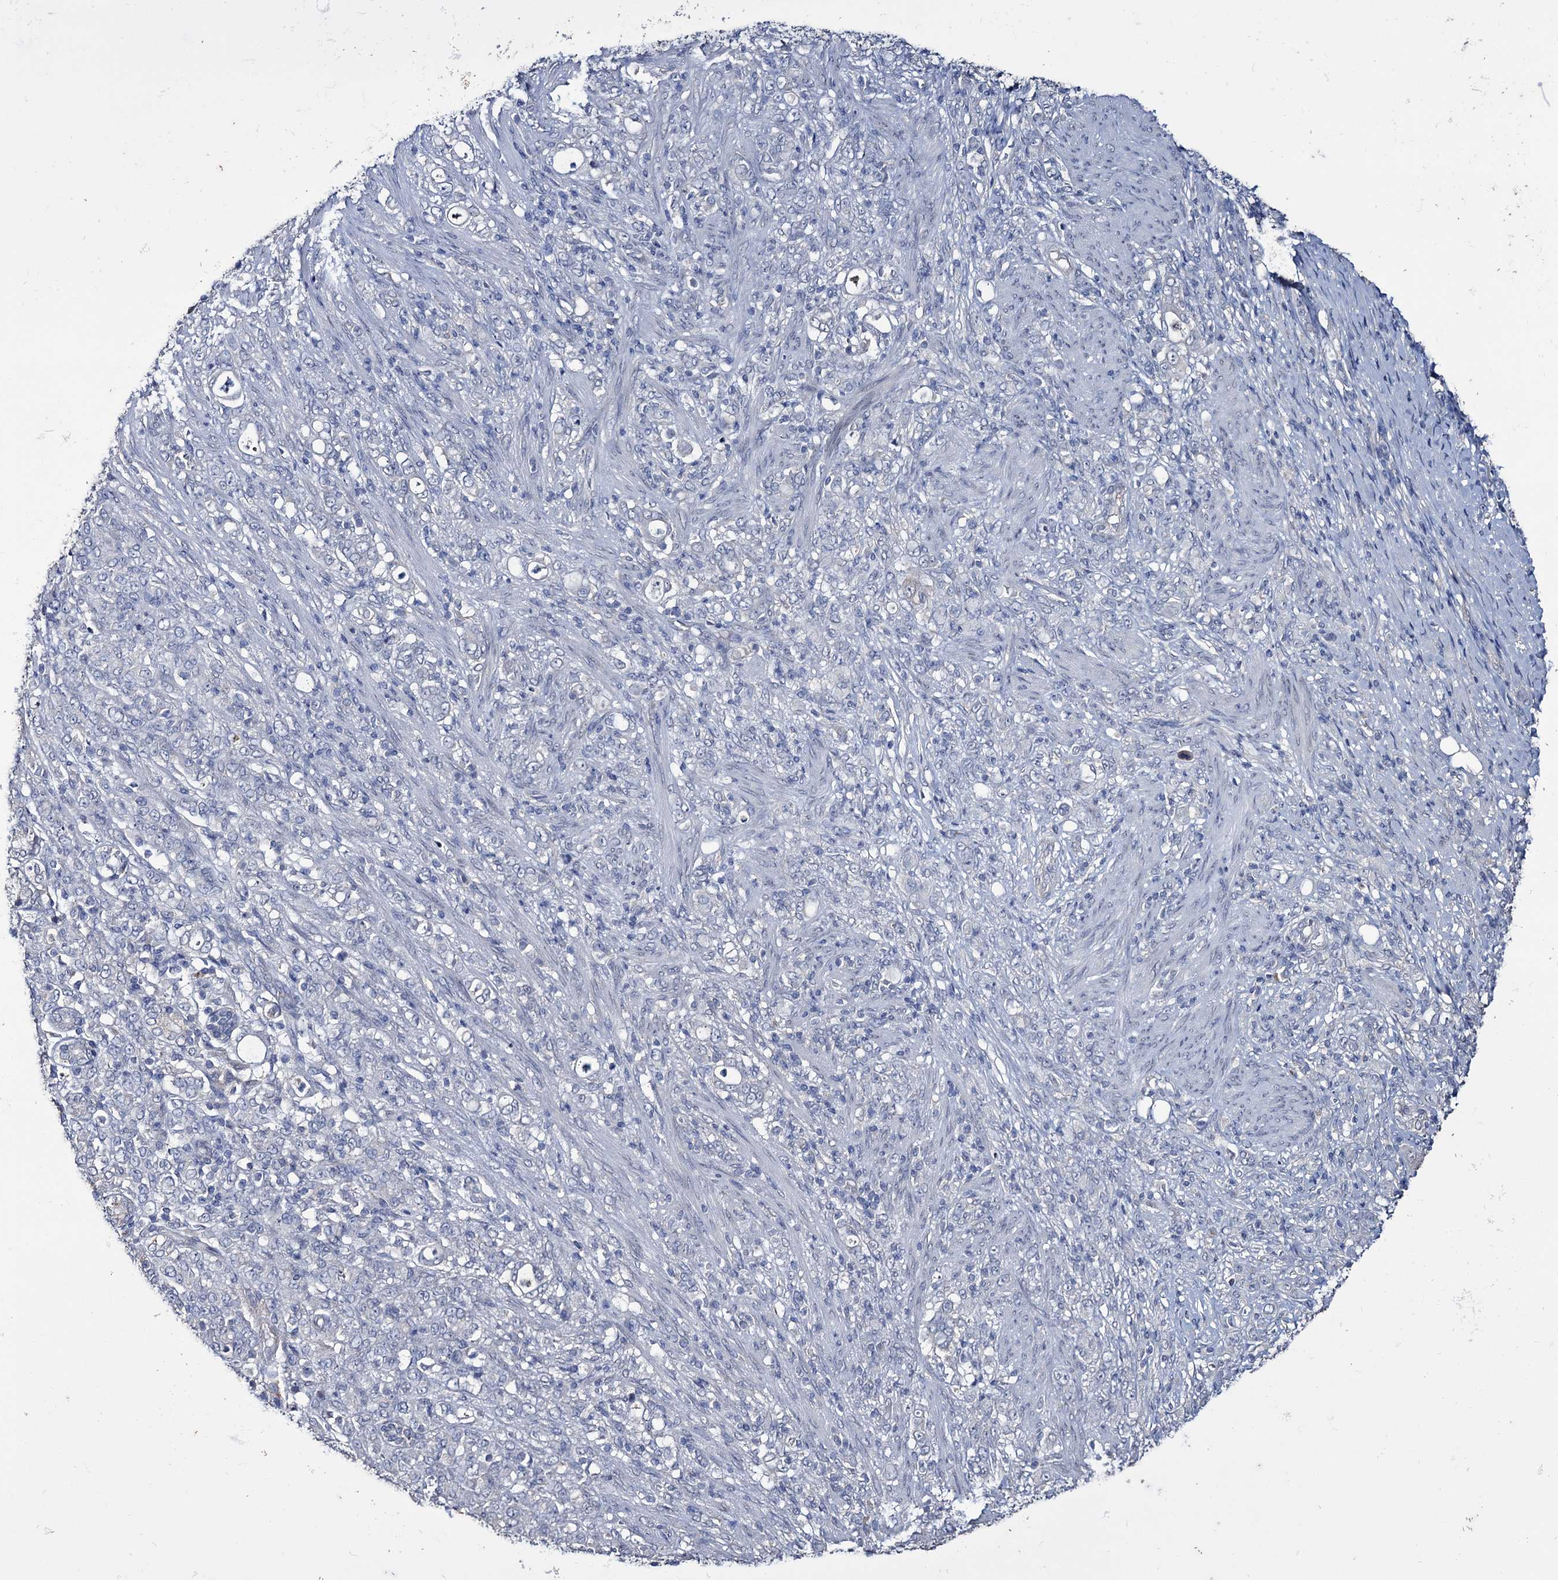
{"staining": {"intensity": "negative", "quantity": "none", "location": "none"}, "tissue": "stomach cancer", "cell_type": "Tumor cells", "image_type": "cancer", "snomed": [{"axis": "morphology", "description": "Adenocarcinoma, NOS"}, {"axis": "topography", "description": "Stomach"}], "caption": "A histopathology image of human stomach adenocarcinoma is negative for staining in tumor cells. (DAB immunohistochemistry, high magnification).", "gene": "EPB41L5", "patient": {"sex": "female", "age": 79}}